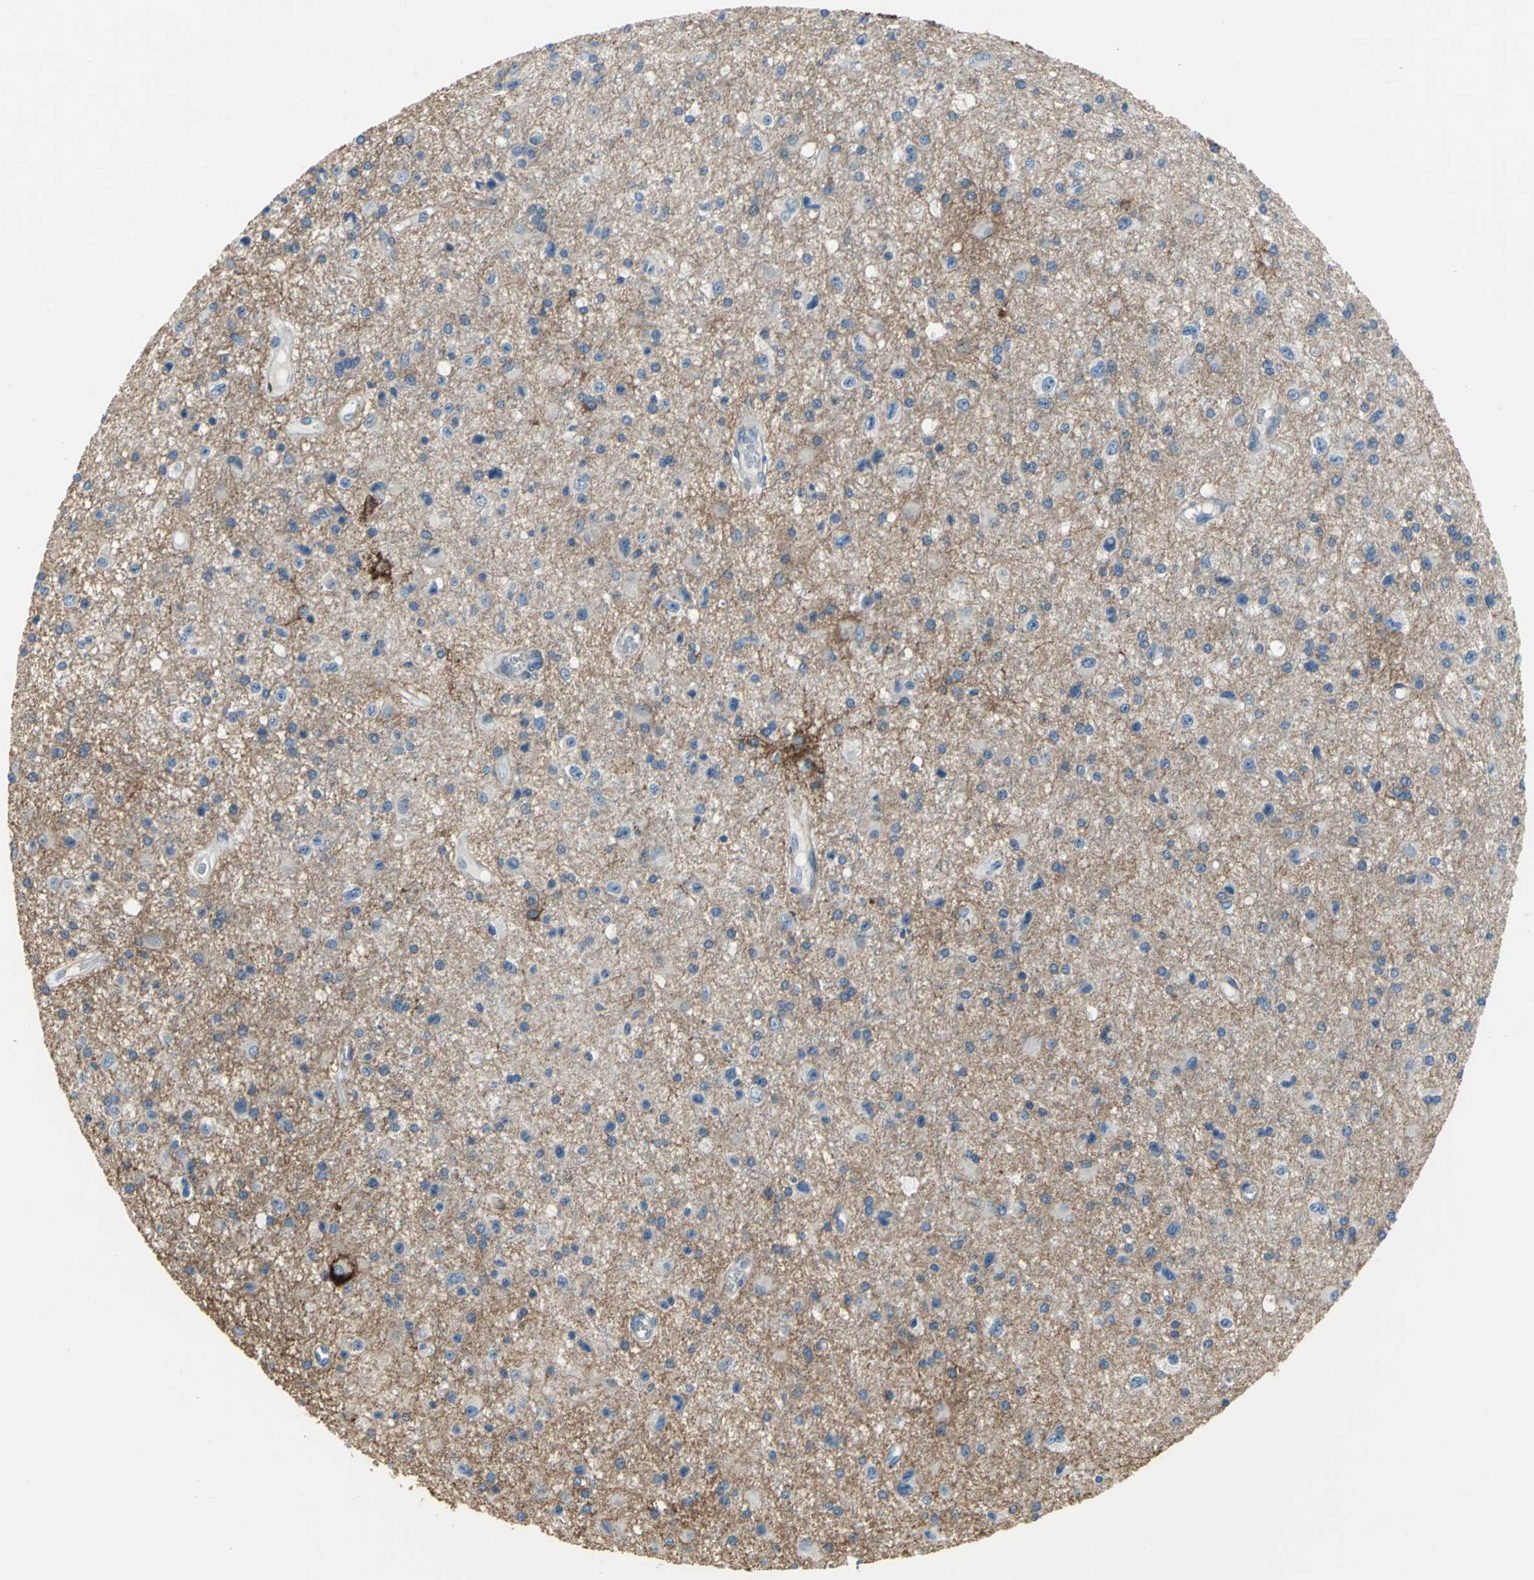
{"staining": {"intensity": "weak", "quantity": "<25%", "location": "cytoplasmic/membranous"}, "tissue": "glioma", "cell_type": "Tumor cells", "image_type": "cancer", "snomed": [{"axis": "morphology", "description": "Glioma, malignant, Low grade"}, {"axis": "topography", "description": "Brain"}], "caption": "A micrograph of malignant glioma (low-grade) stained for a protein reveals no brown staining in tumor cells.", "gene": "CD44", "patient": {"sex": "male", "age": 58}}